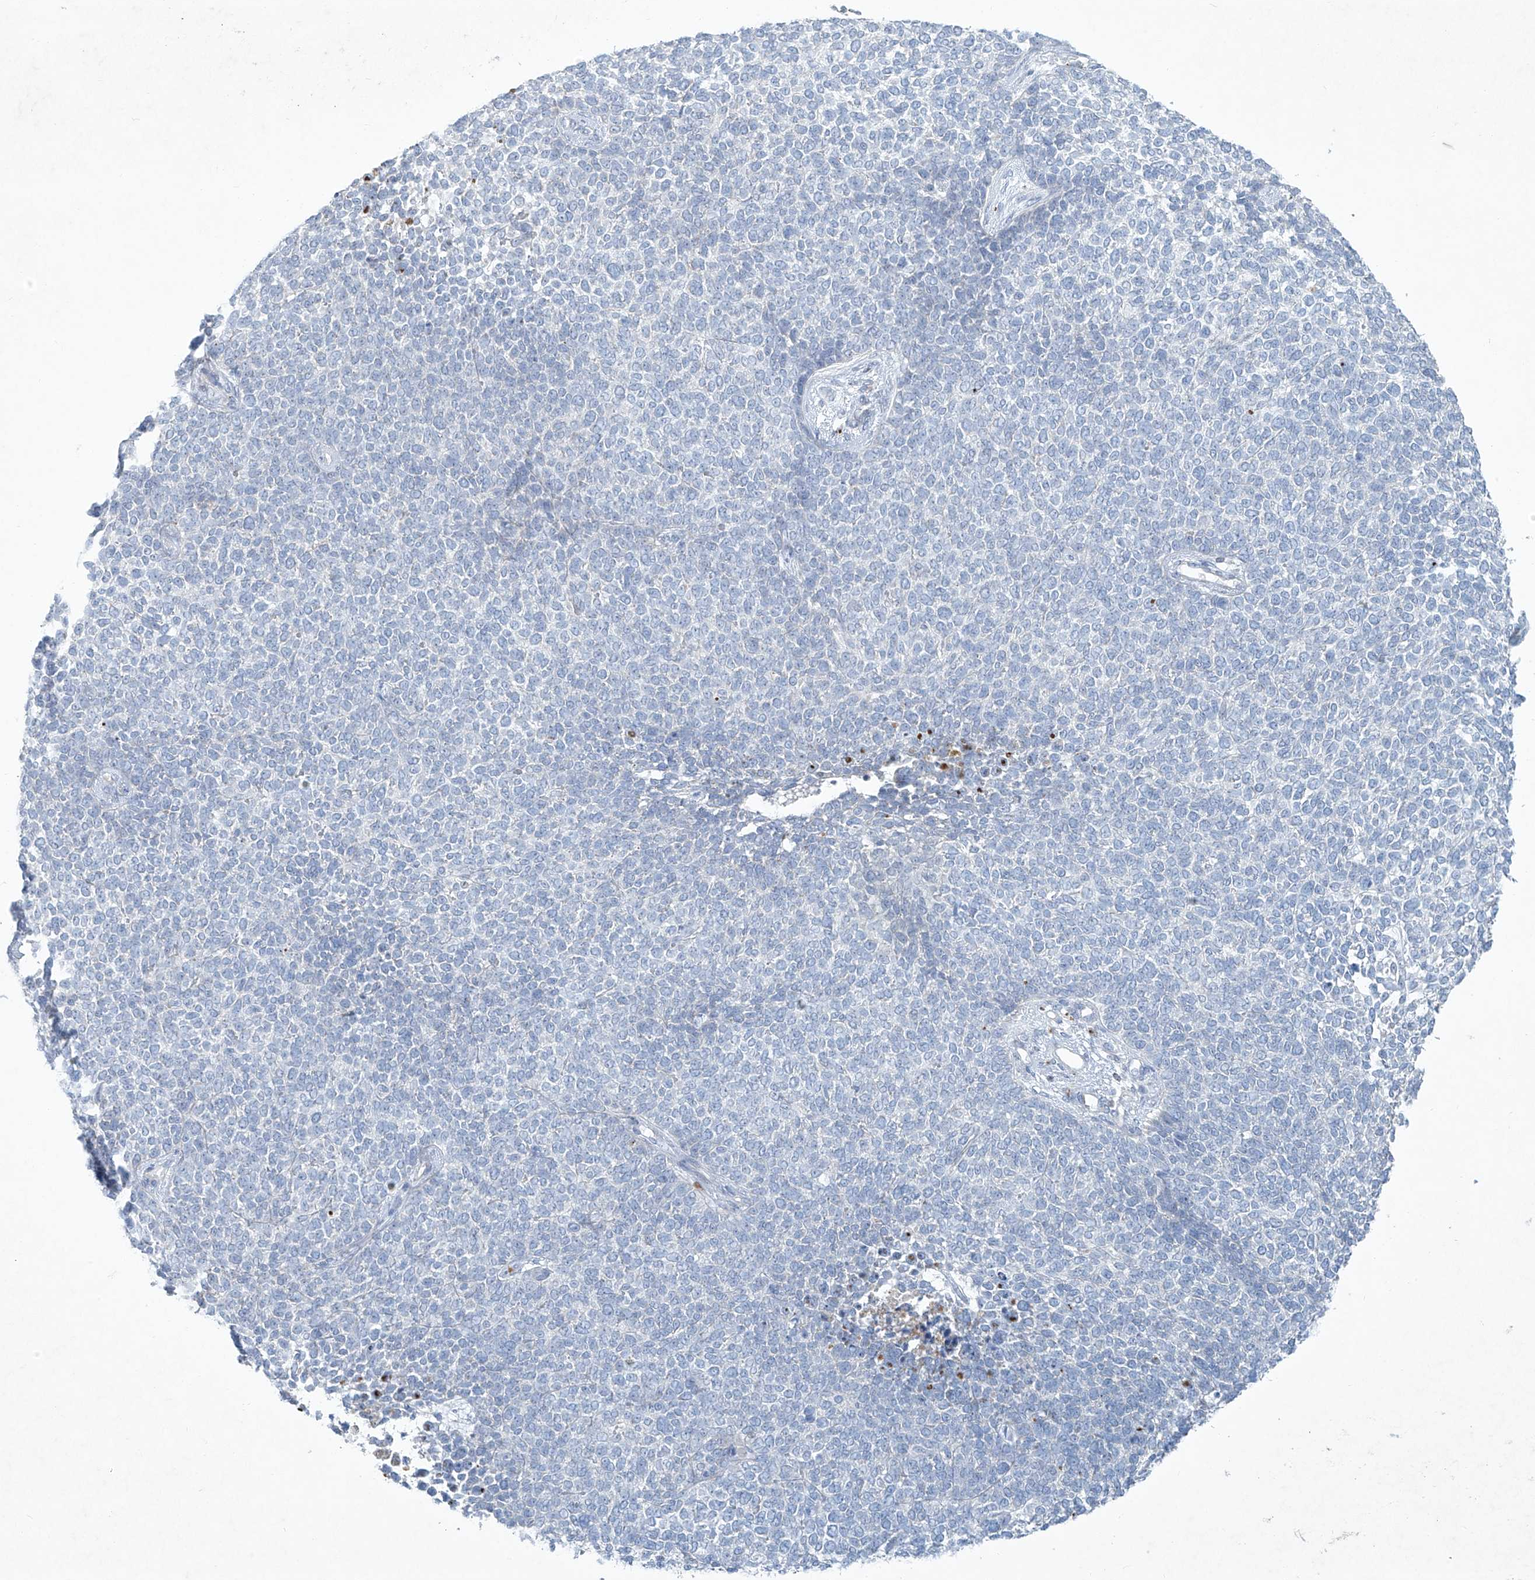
{"staining": {"intensity": "negative", "quantity": "none", "location": "none"}, "tissue": "skin cancer", "cell_type": "Tumor cells", "image_type": "cancer", "snomed": [{"axis": "morphology", "description": "Basal cell carcinoma"}, {"axis": "topography", "description": "Skin"}], "caption": "This is an immunohistochemistry image of human skin cancer. There is no expression in tumor cells.", "gene": "TUBE1", "patient": {"sex": "female", "age": 84}}